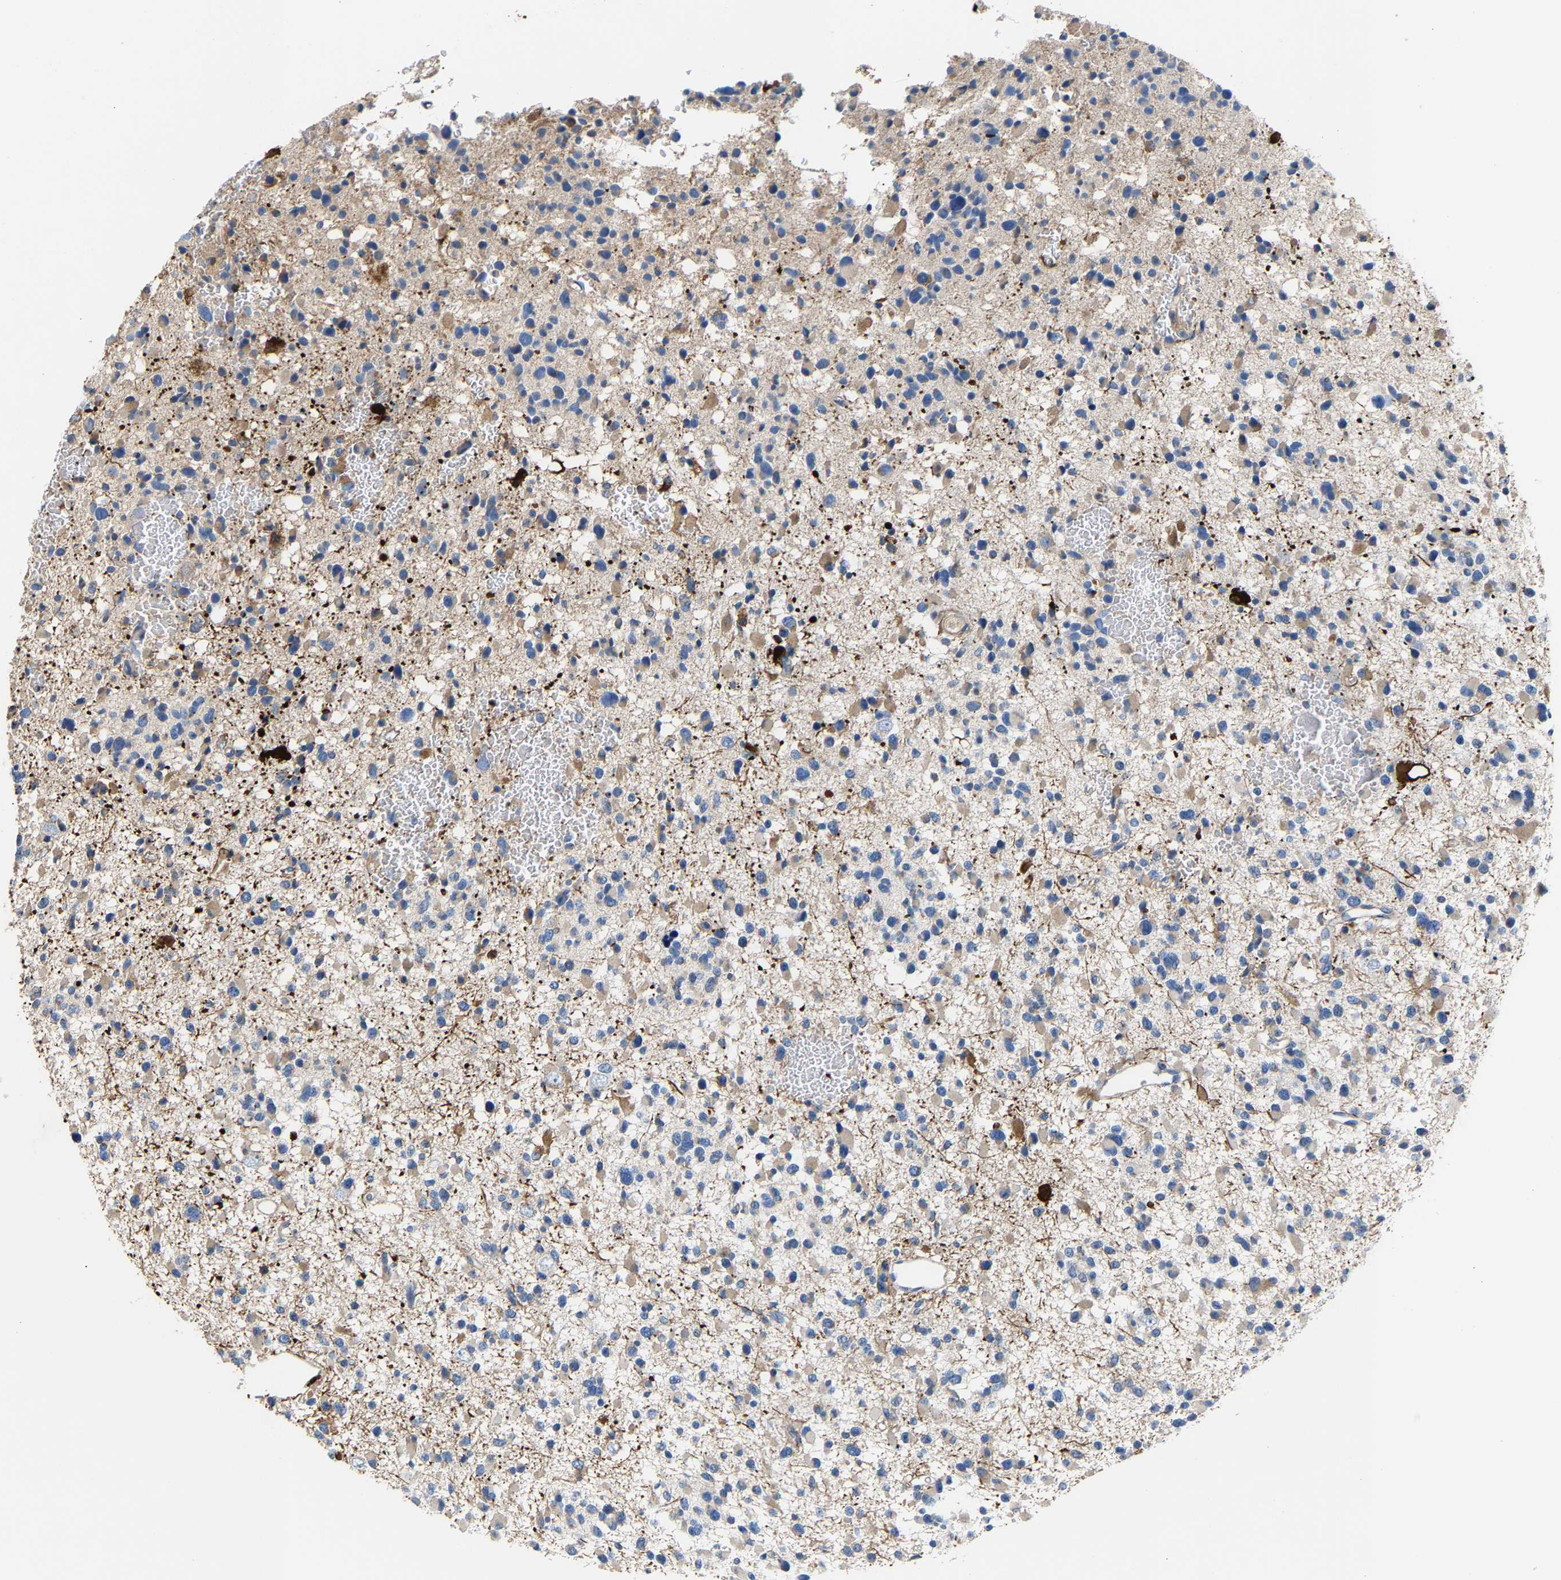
{"staining": {"intensity": "weak", "quantity": "<25%", "location": "cytoplasmic/membranous"}, "tissue": "glioma", "cell_type": "Tumor cells", "image_type": "cancer", "snomed": [{"axis": "morphology", "description": "Glioma, malignant, Low grade"}, {"axis": "topography", "description": "Brain"}], "caption": "Tumor cells are negative for brown protein staining in glioma. (Stains: DAB IHC with hematoxylin counter stain, Microscopy: brightfield microscopy at high magnification).", "gene": "CCDC171", "patient": {"sex": "female", "age": 22}}